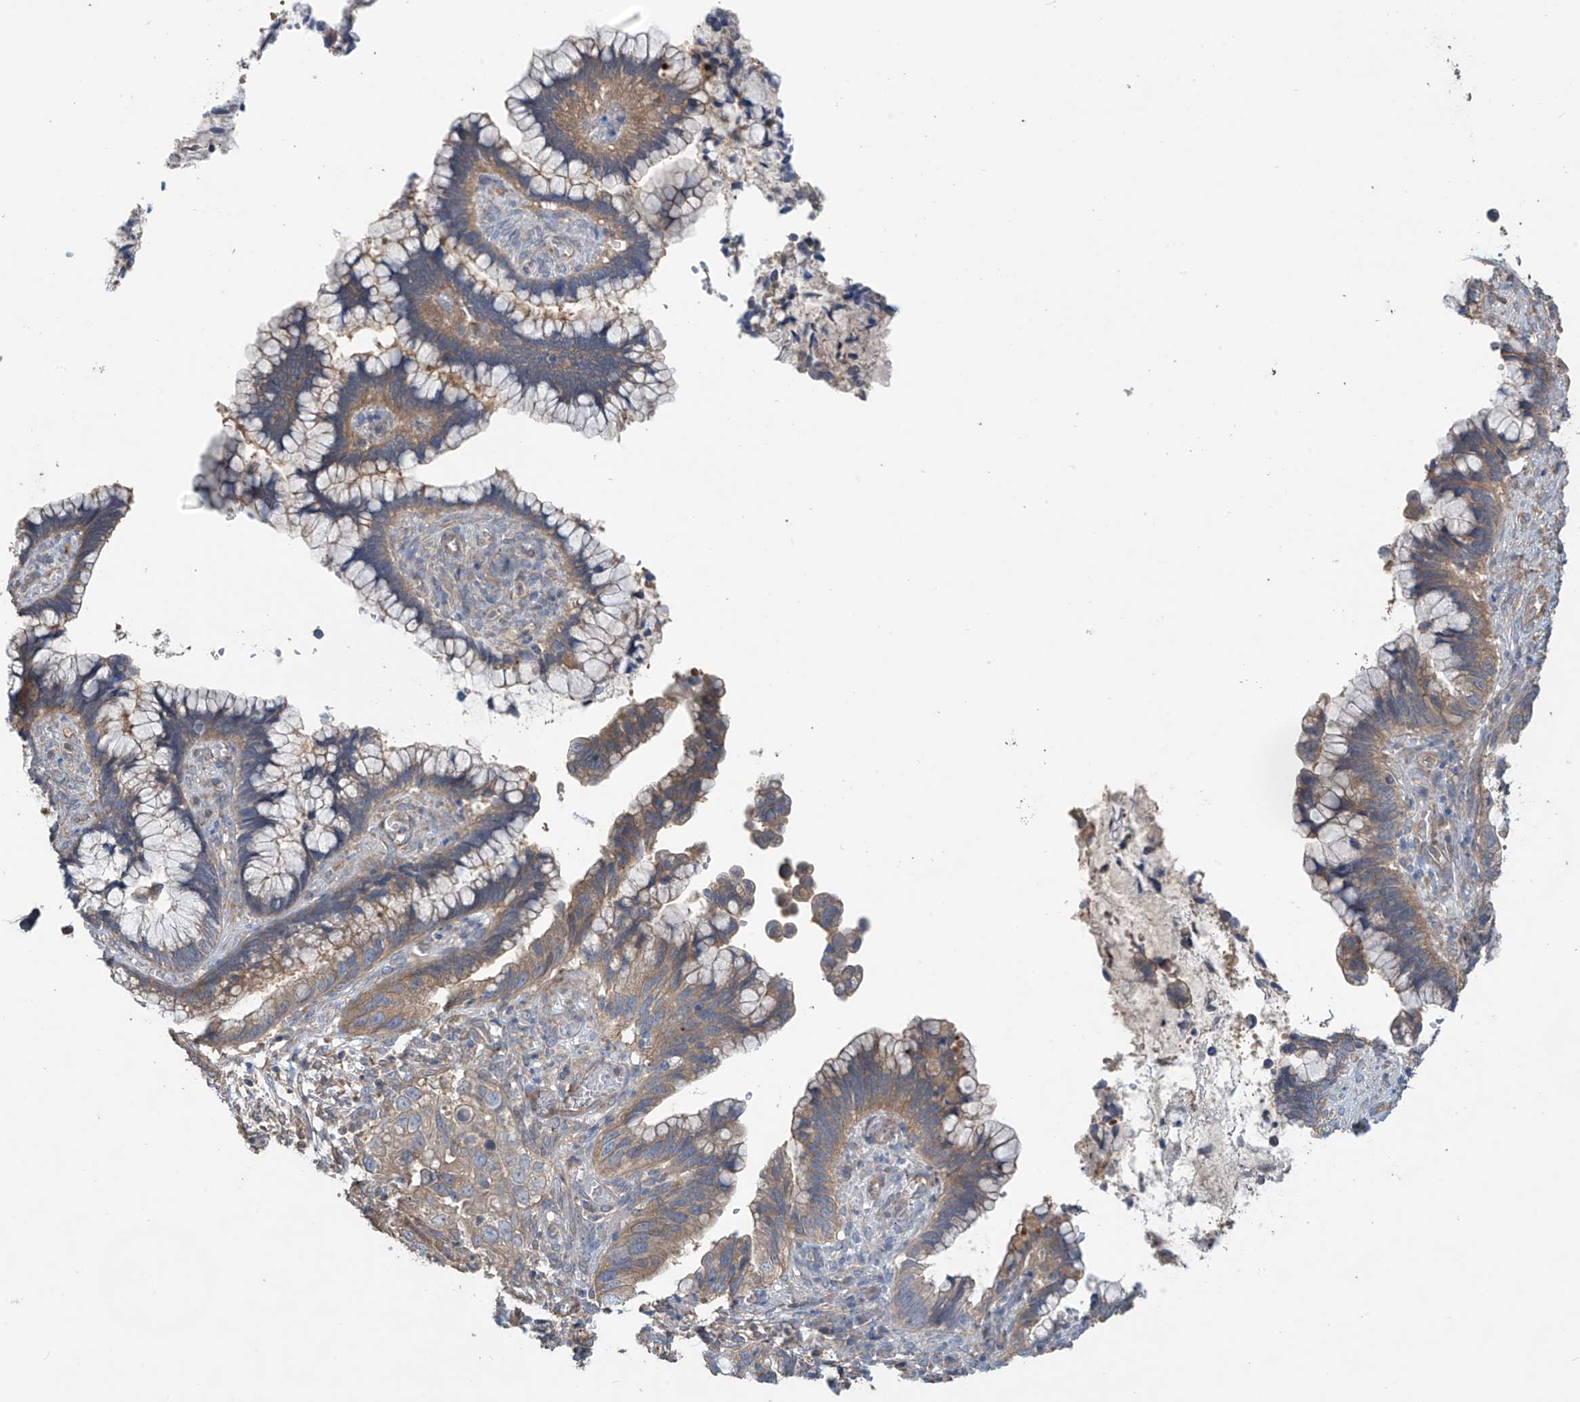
{"staining": {"intensity": "moderate", "quantity": "25%-75%", "location": "cytoplasmic/membranous"}, "tissue": "cervical cancer", "cell_type": "Tumor cells", "image_type": "cancer", "snomed": [{"axis": "morphology", "description": "Adenocarcinoma, NOS"}, {"axis": "topography", "description": "Cervix"}], "caption": "This histopathology image shows immunohistochemistry staining of cervical cancer, with medium moderate cytoplasmic/membranous positivity in approximately 25%-75% of tumor cells.", "gene": "PHACTR4", "patient": {"sex": "female", "age": 44}}